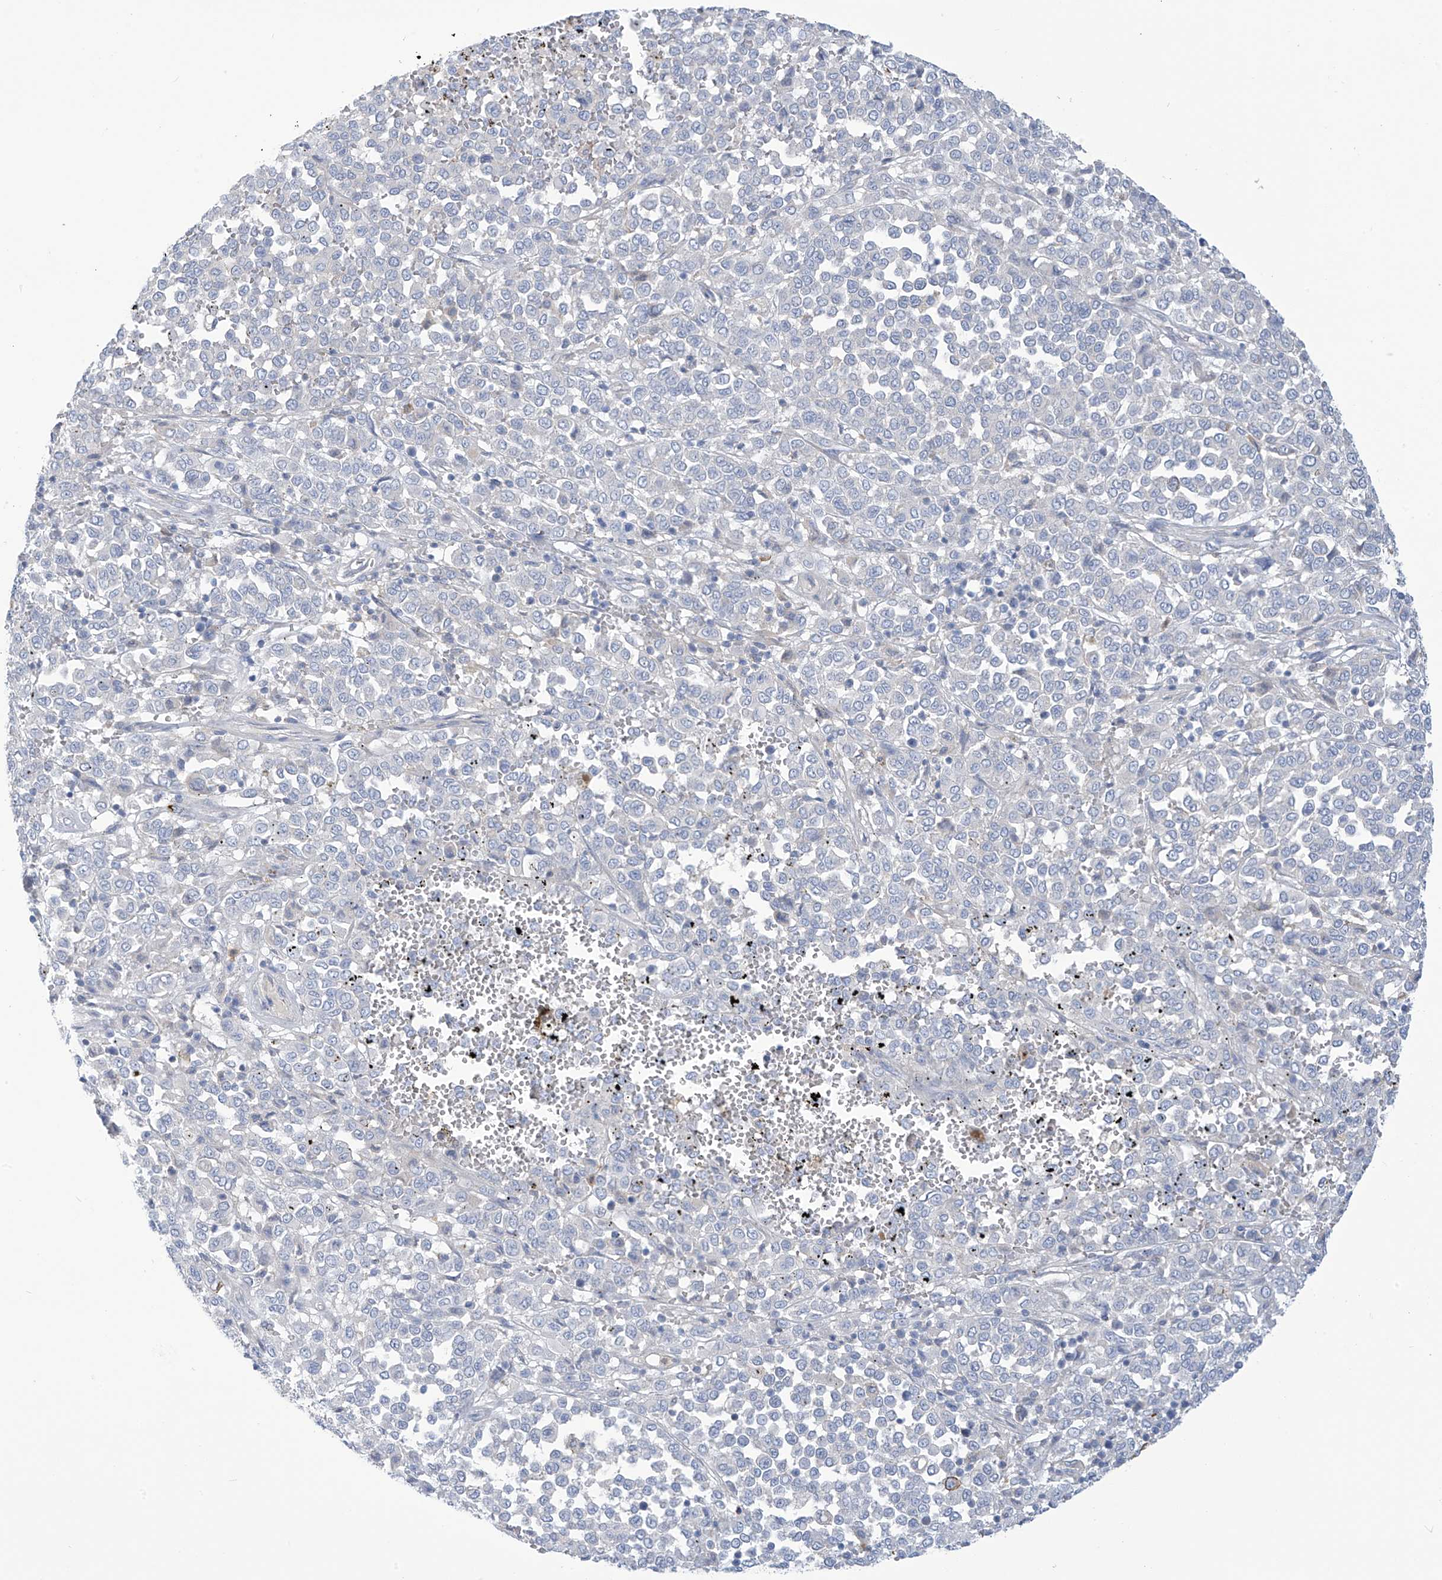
{"staining": {"intensity": "negative", "quantity": "none", "location": "none"}, "tissue": "melanoma", "cell_type": "Tumor cells", "image_type": "cancer", "snomed": [{"axis": "morphology", "description": "Malignant melanoma, Metastatic site"}, {"axis": "topography", "description": "Pancreas"}], "caption": "A photomicrograph of human malignant melanoma (metastatic site) is negative for staining in tumor cells. The staining is performed using DAB brown chromogen with nuclei counter-stained in using hematoxylin.", "gene": "FABP2", "patient": {"sex": "female", "age": 30}}